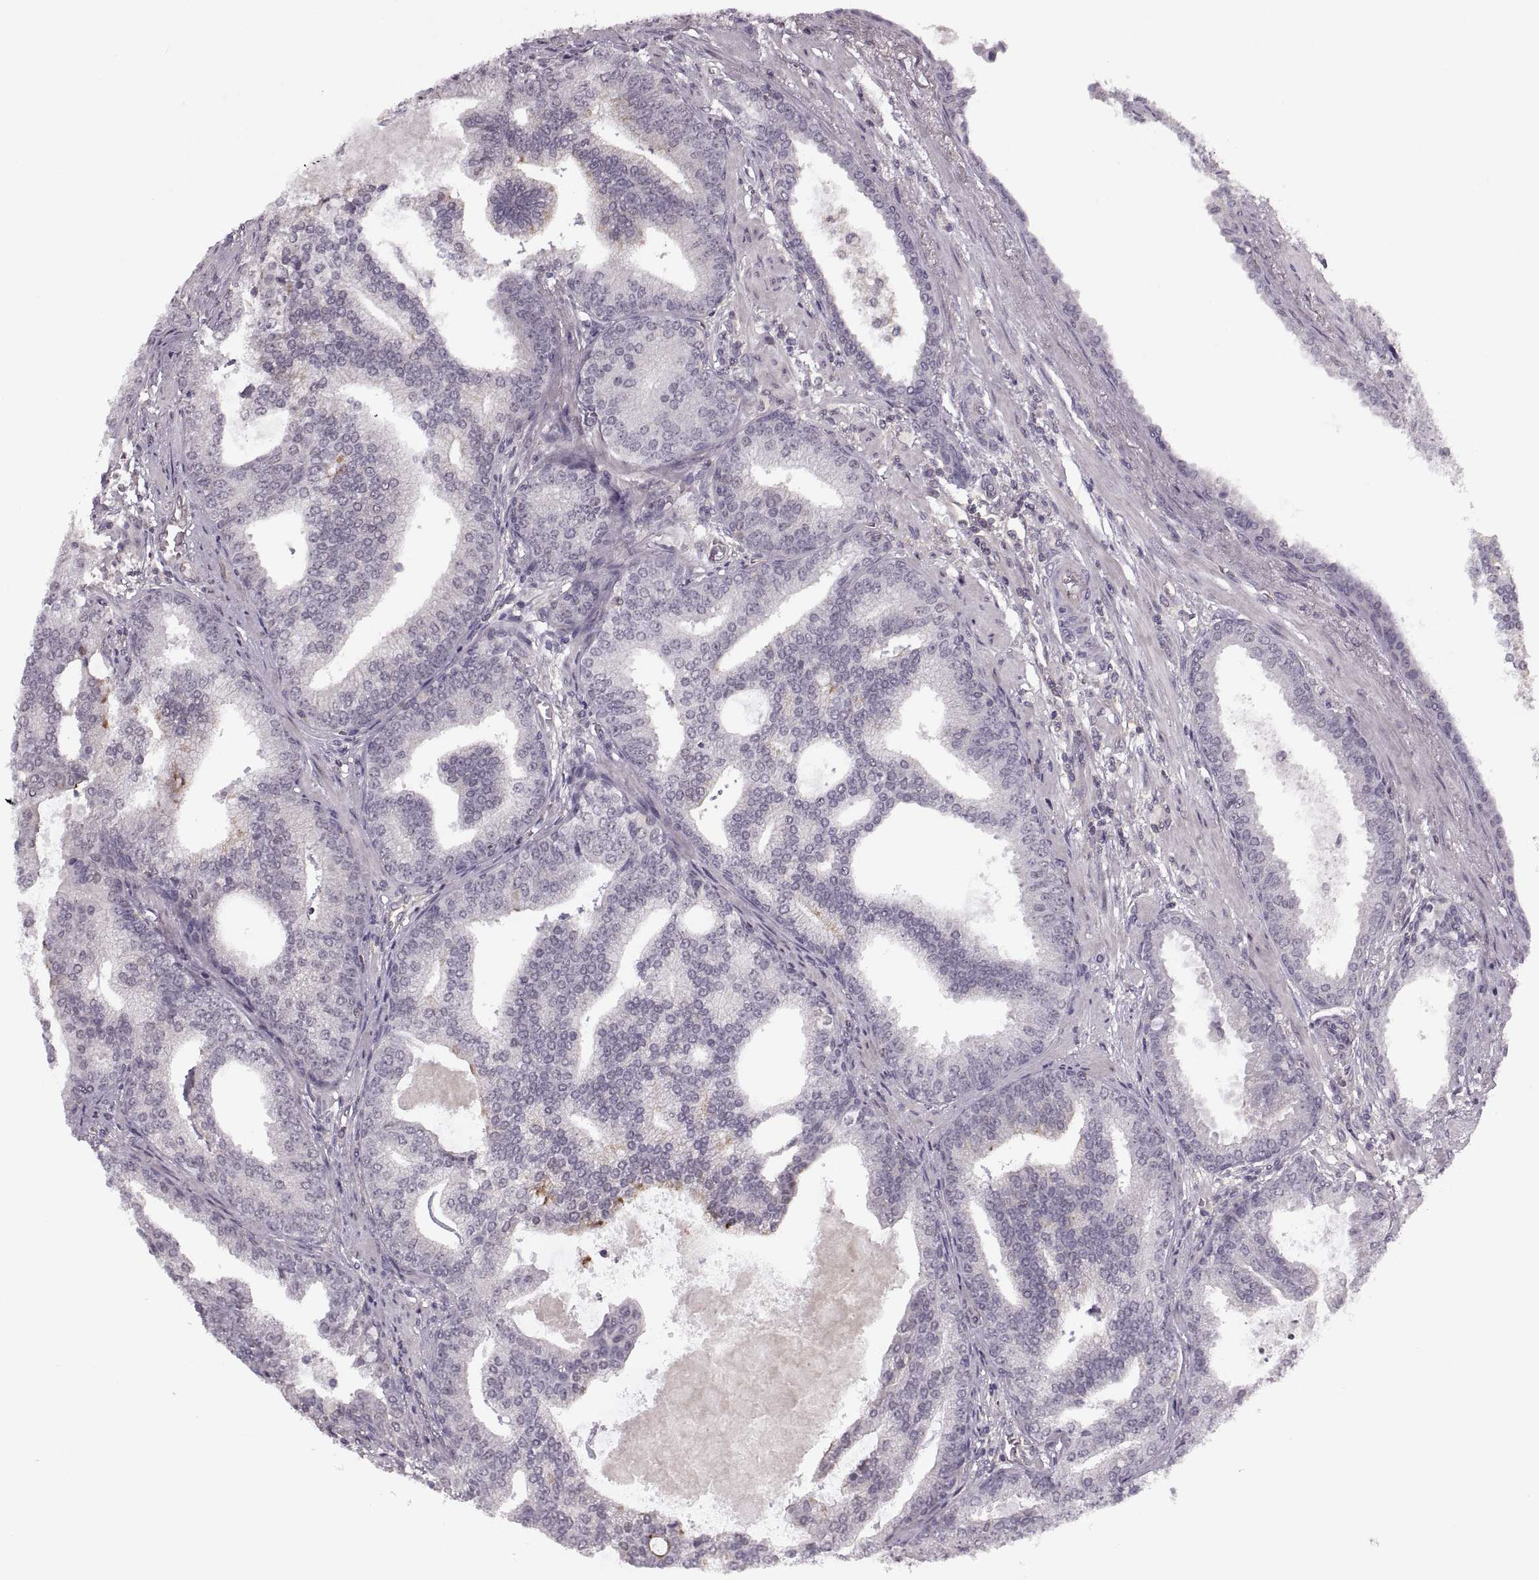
{"staining": {"intensity": "negative", "quantity": "none", "location": "none"}, "tissue": "prostate cancer", "cell_type": "Tumor cells", "image_type": "cancer", "snomed": [{"axis": "morphology", "description": "Adenocarcinoma, NOS"}, {"axis": "topography", "description": "Prostate"}], "caption": "Immunohistochemistry (IHC) histopathology image of neoplastic tissue: human prostate adenocarcinoma stained with DAB (3,3'-diaminobenzidine) shows no significant protein staining in tumor cells.", "gene": "LUZP2", "patient": {"sex": "male", "age": 64}}